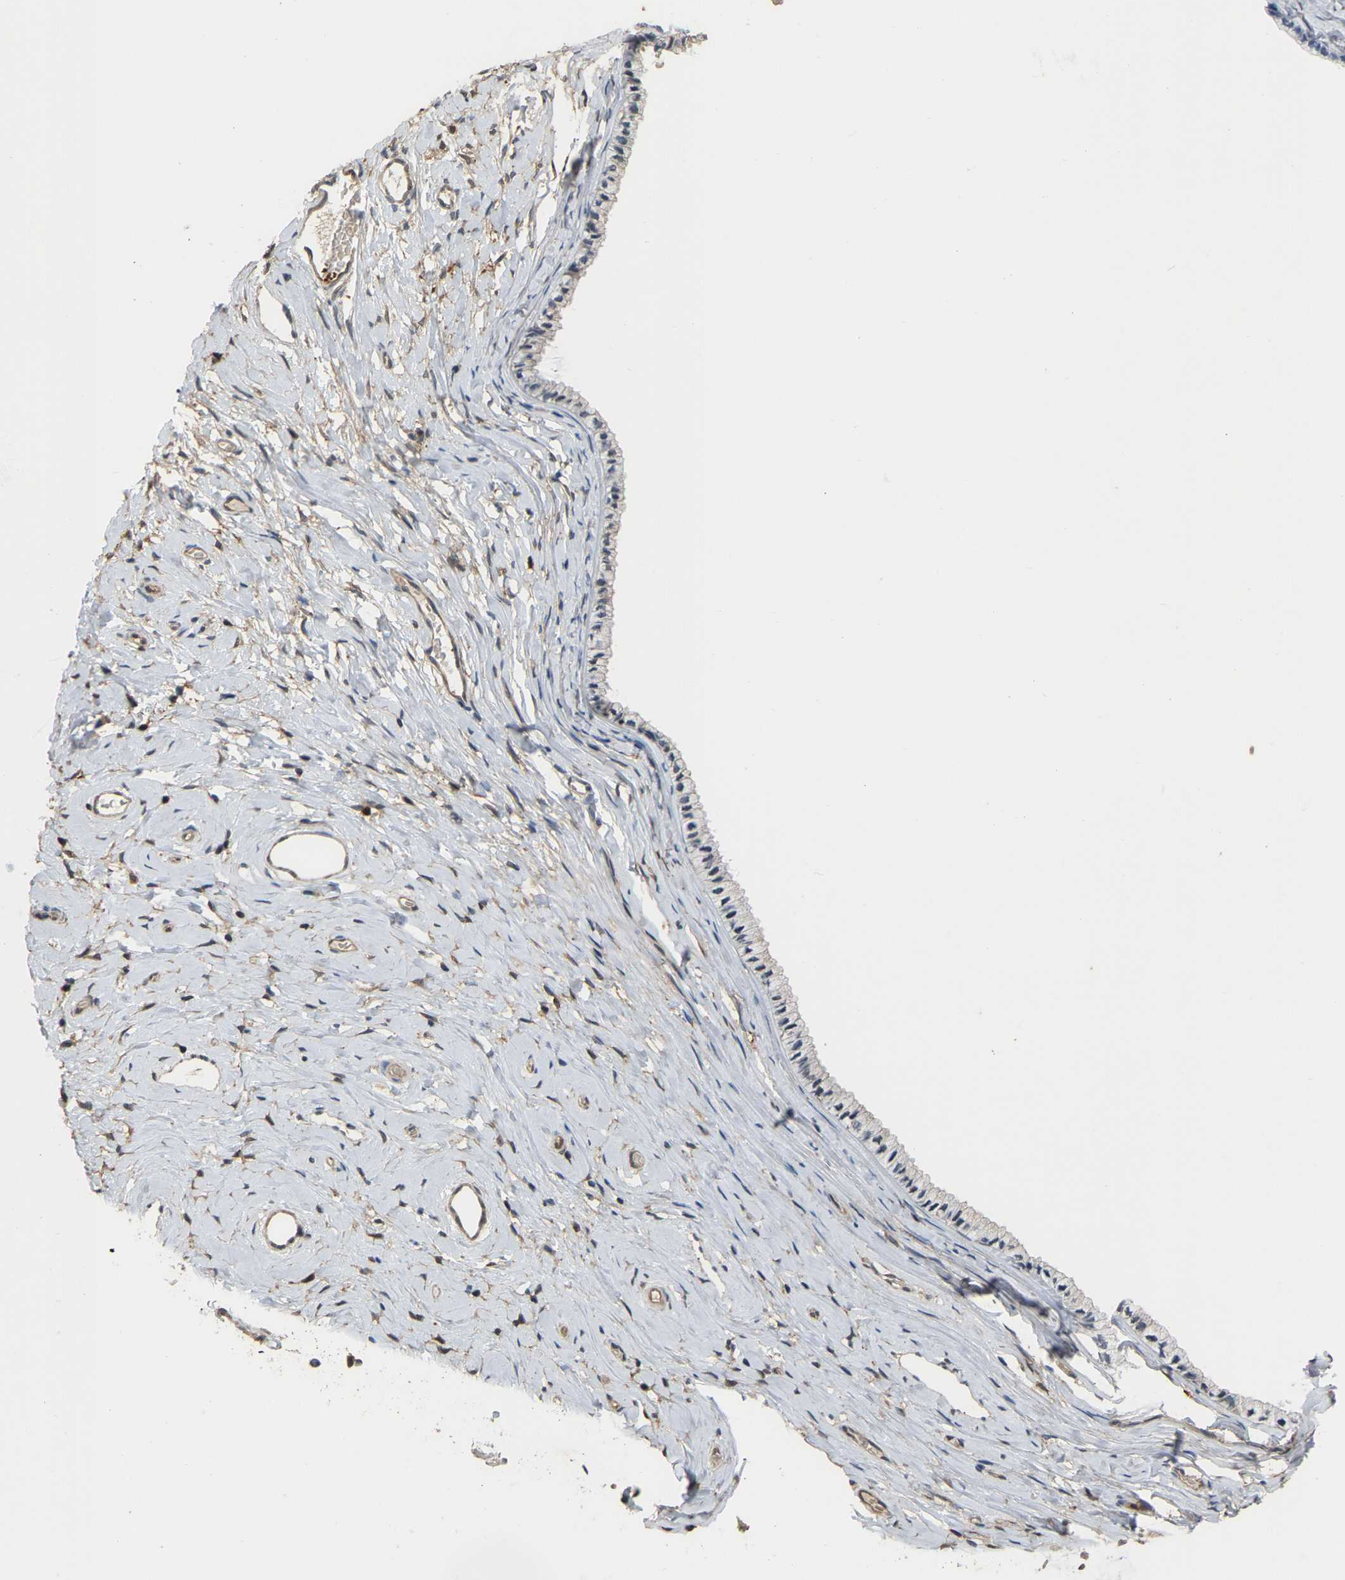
{"staining": {"intensity": "negative", "quantity": "none", "location": "none"}, "tissue": "cervix", "cell_type": "Glandular cells", "image_type": "normal", "snomed": [{"axis": "morphology", "description": "Normal tissue, NOS"}, {"axis": "topography", "description": "Cervix"}], "caption": "A micrograph of human cervix is negative for staining in glandular cells. (DAB (3,3'-diaminobenzidine) immunohistochemistry with hematoxylin counter stain).", "gene": "MTPN", "patient": {"sex": "female", "age": 39}}